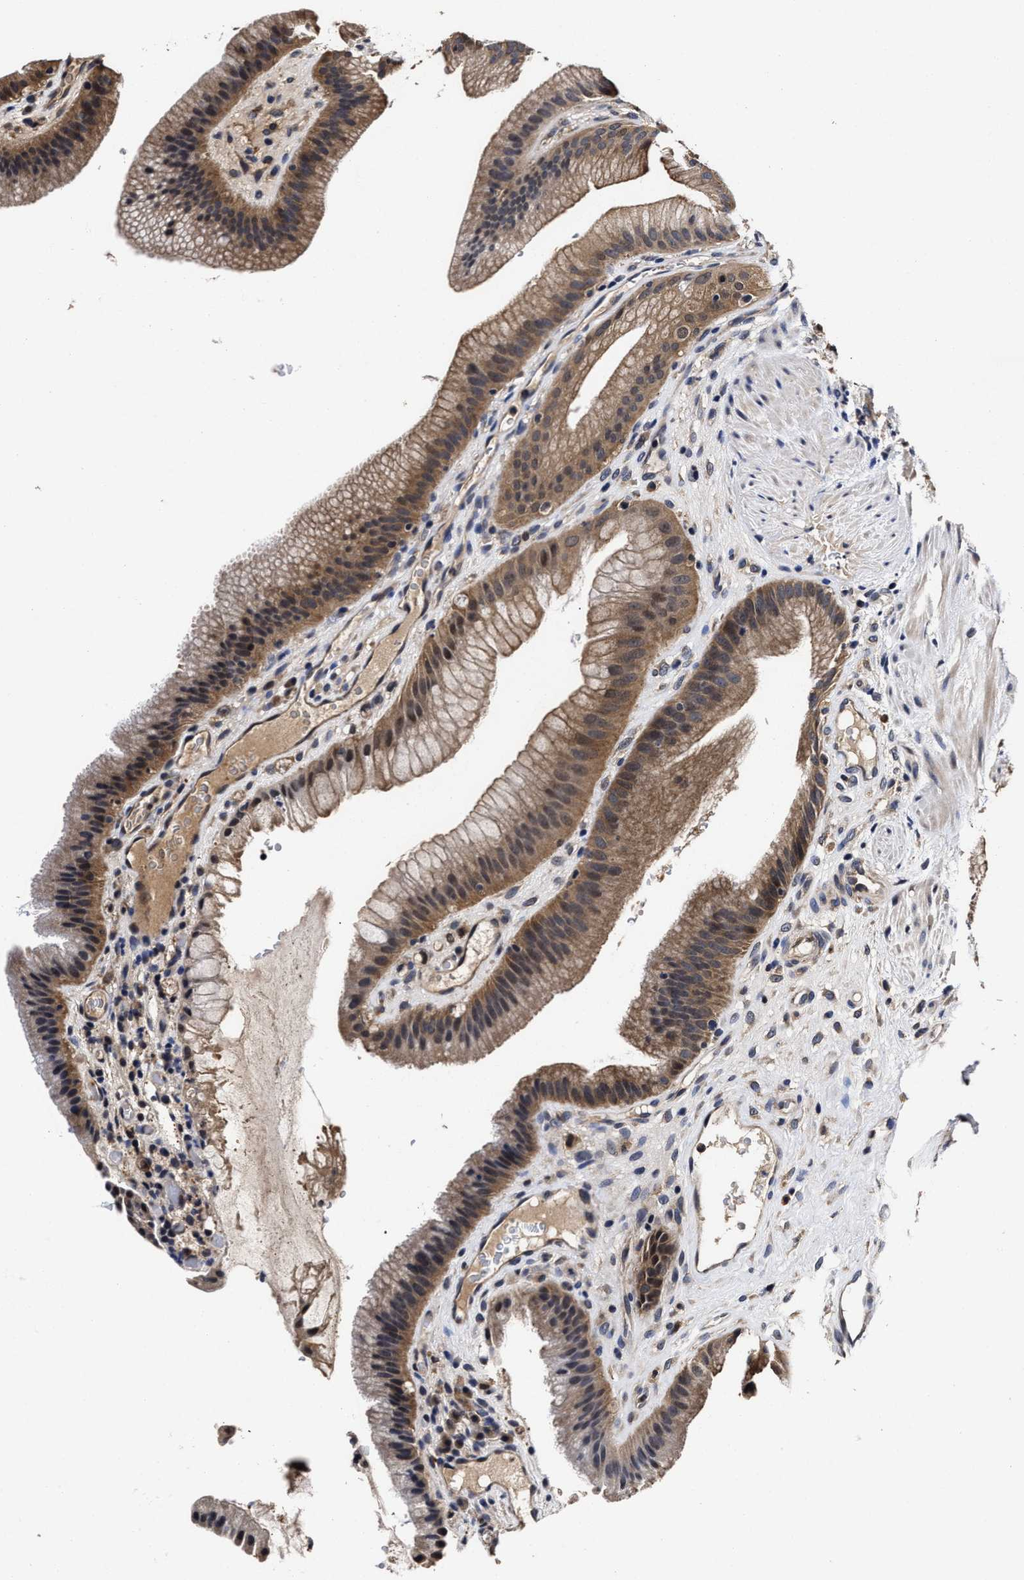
{"staining": {"intensity": "moderate", "quantity": ">75%", "location": "cytoplasmic/membranous"}, "tissue": "gallbladder", "cell_type": "Glandular cells", "image_type": "normal", "snomed": [{"axis": "morphology", "description": "Normal tissue, NOS"}, {"axis": "topography", "description": "Gallbladder"}], "caption": "IHC micrograph of normal human gallbladder stained for a protein (brown), which displays medium levels of moderate cytoplasmic/membranous expression in approximately >75% of glandular cells.", "gene": "SOCS5", "patient": {"sex": "male", "age": 49}}